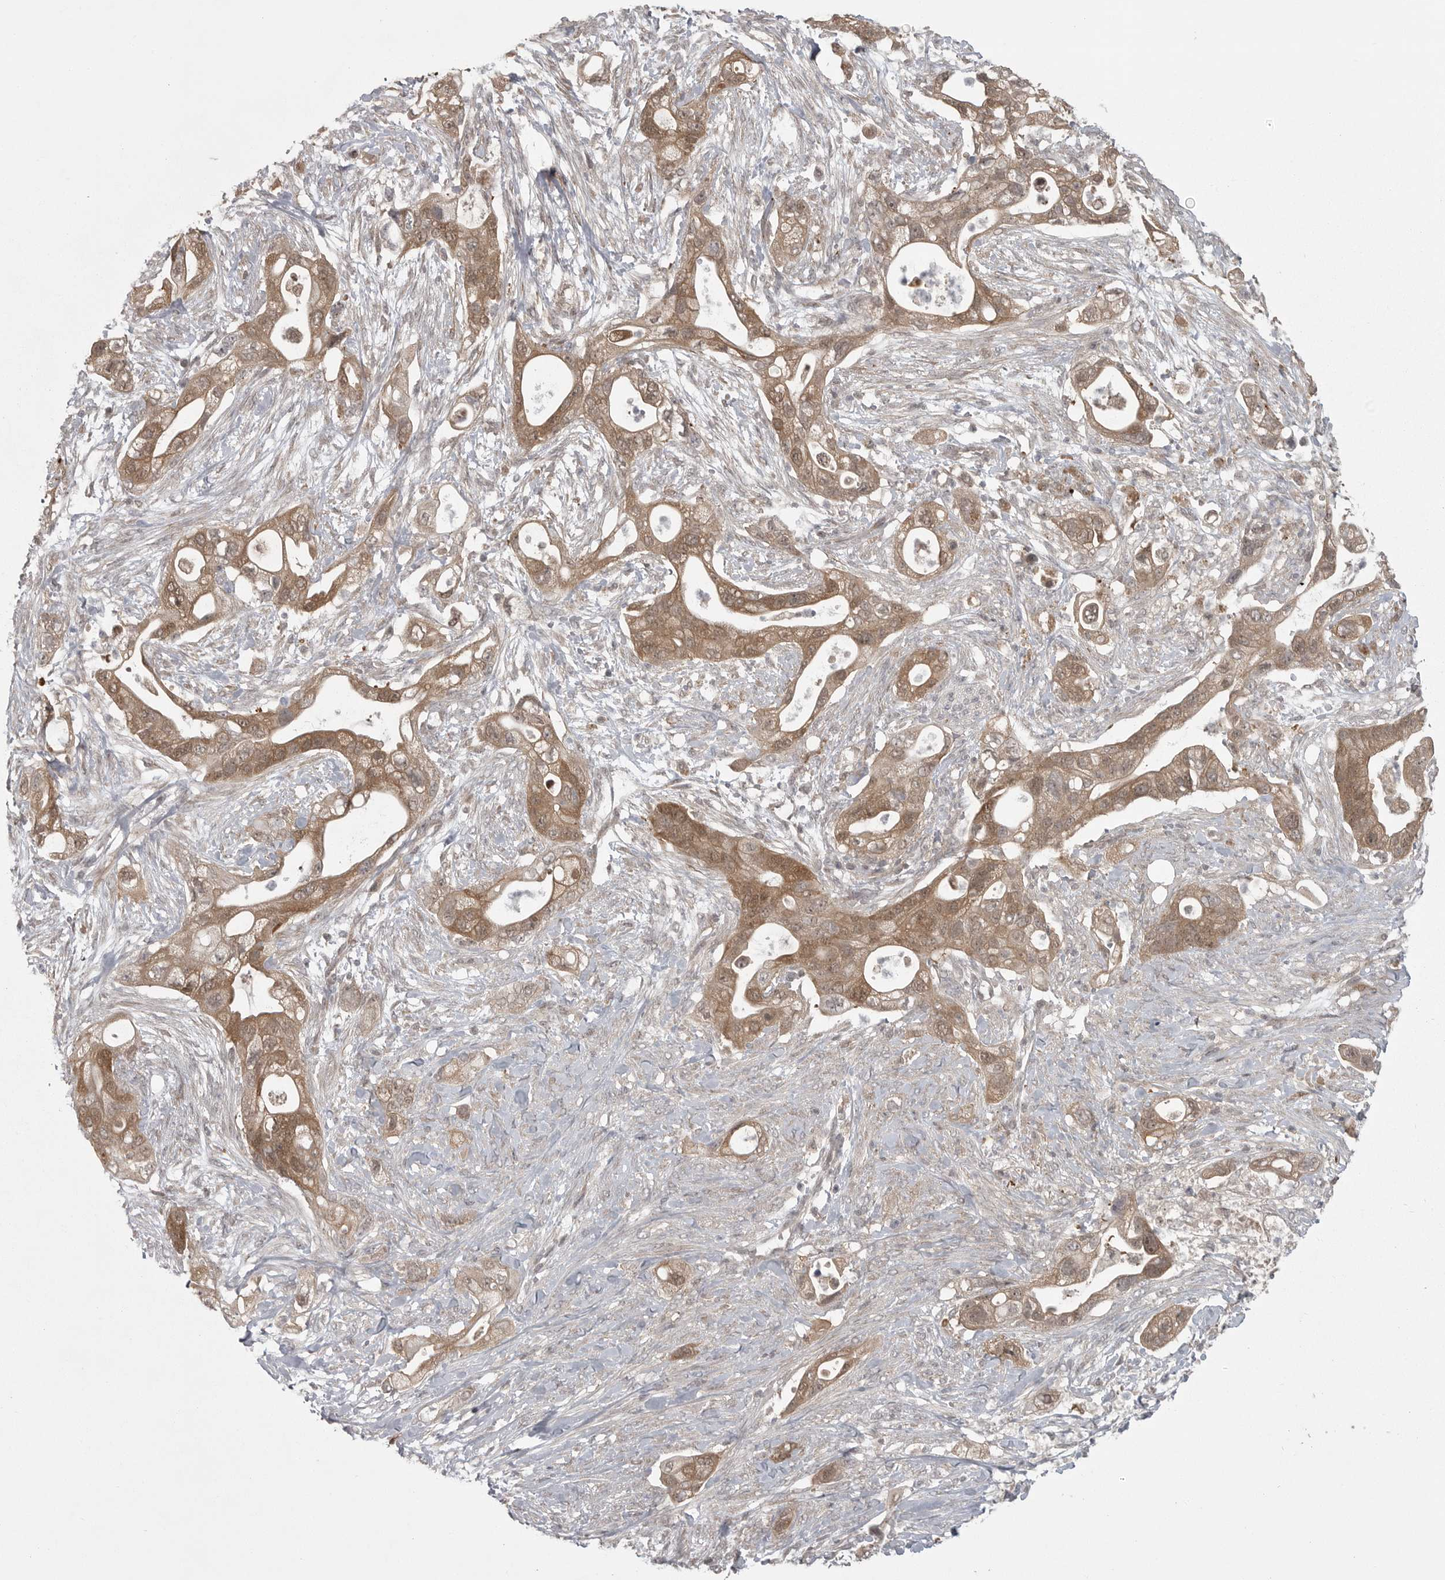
{"staining": {"intensity": "moderate", "quantity": ">75%", "location": "cytoplasmic/membranous"}, "tissue": "pancreatic cancer", "cell_type": "Tumor cells", "image_type": "cancer", "snomed": [{"axis": "morphology", "description": "Adenocarcinoma, NOS"}, {"axis": "topography", "description": "Pancreas"}], "caption": "There is medium levels of moderate cytoplasmic/membranous expression in tumor cells of pancreatic cancer, as demonstrated by immunohistochemical staining (brown color).", "gene": "PPP1R9A", "patient": {"sex": "male", "age": 53}}